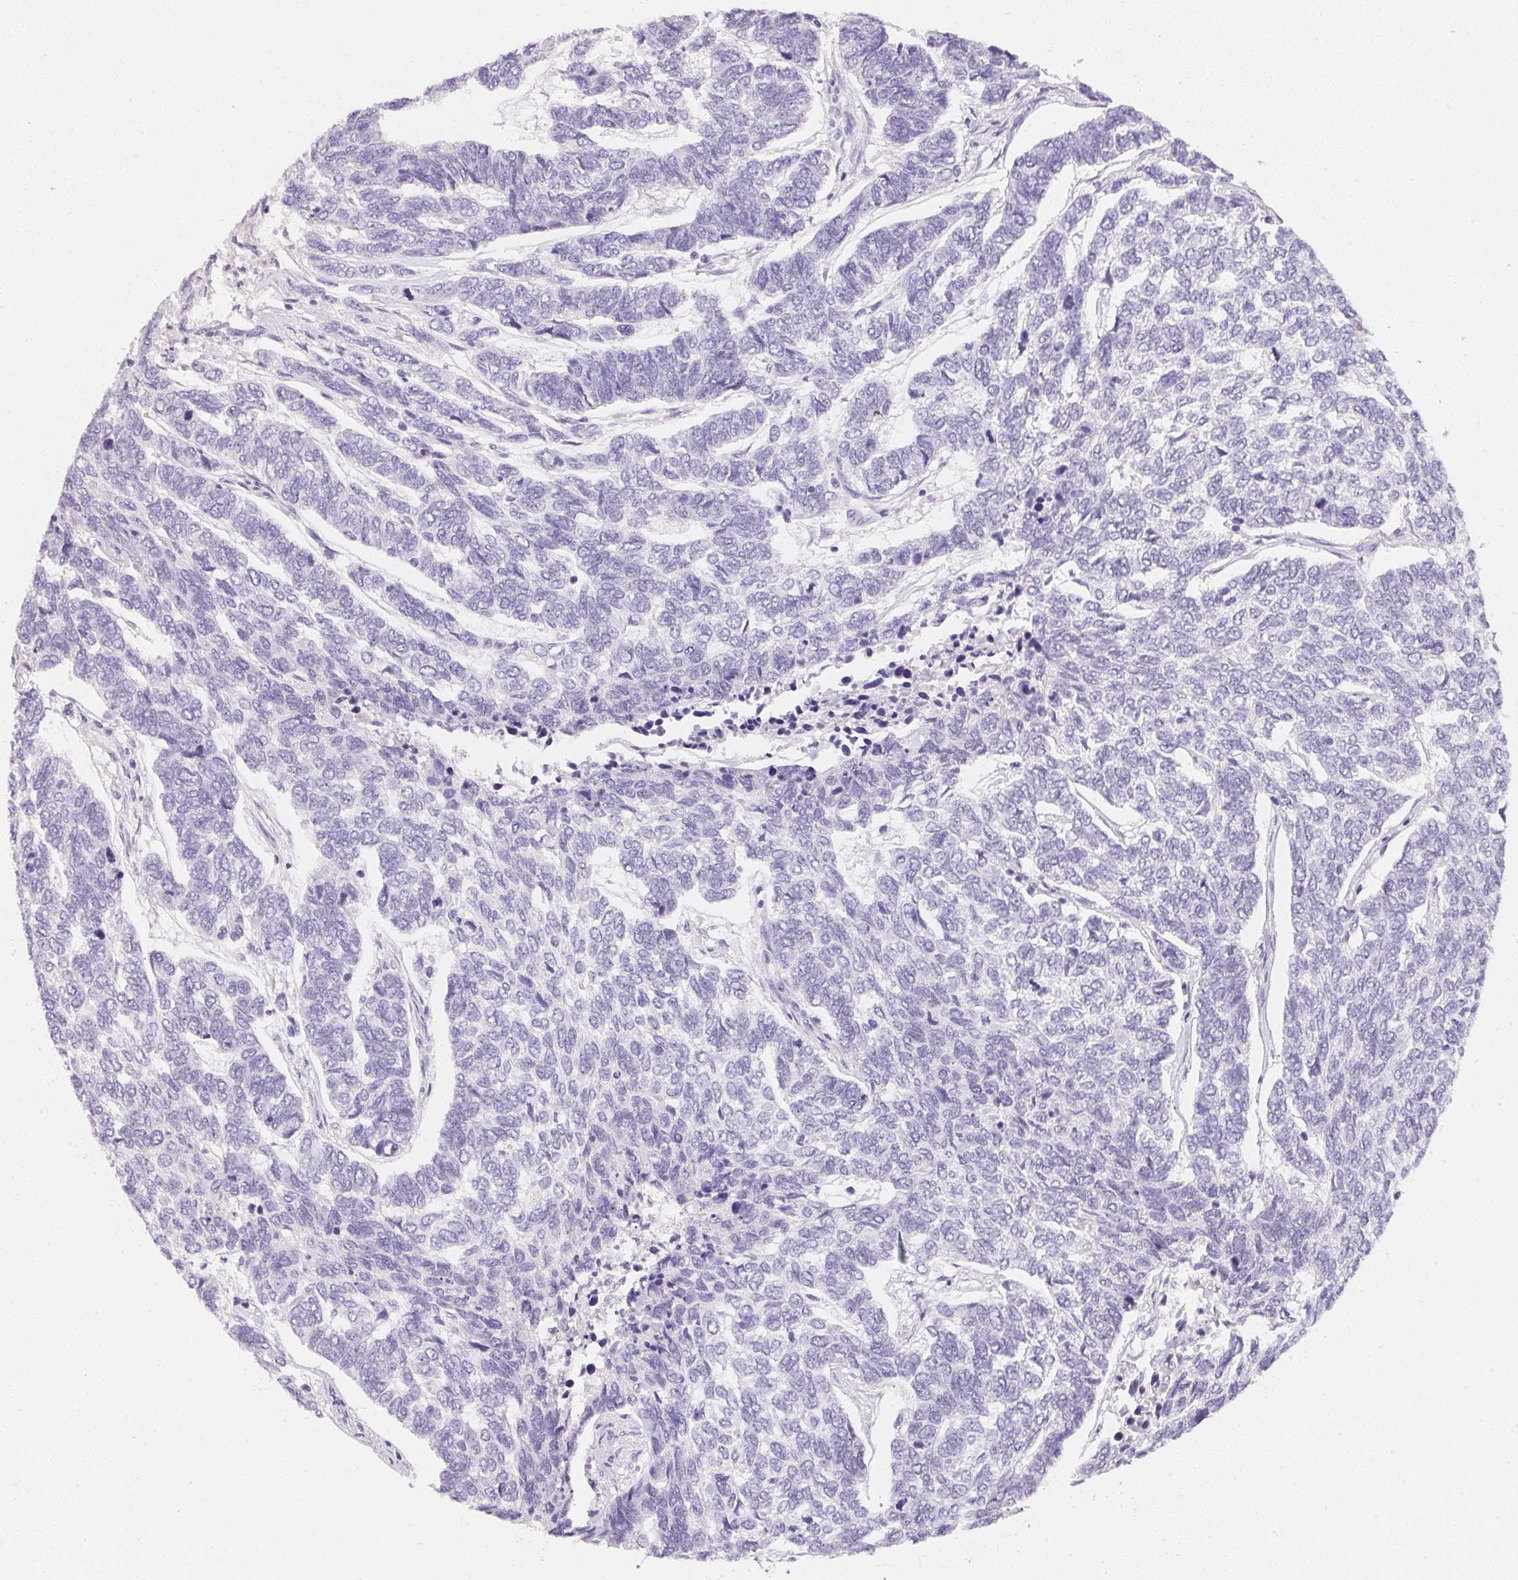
{"staining": {"intensity": "negative", "quantity": "none", "location": "none"}, "tissue": "skin cancer", "cell_type": "Tumor cells", "image_type": "cancer", "snomed": [{"axis": "morphology", "description": "Basal cell carcinoma"}, {"axis": "topography", "description": "Skin"}], "caption": "DAB immunohistochemical staining of skin cancer (basal cell carcinoma) displays no significant expression in tumor cells.", "gene": "ACP3", "patient": {"sex": "female", "age": 65}}